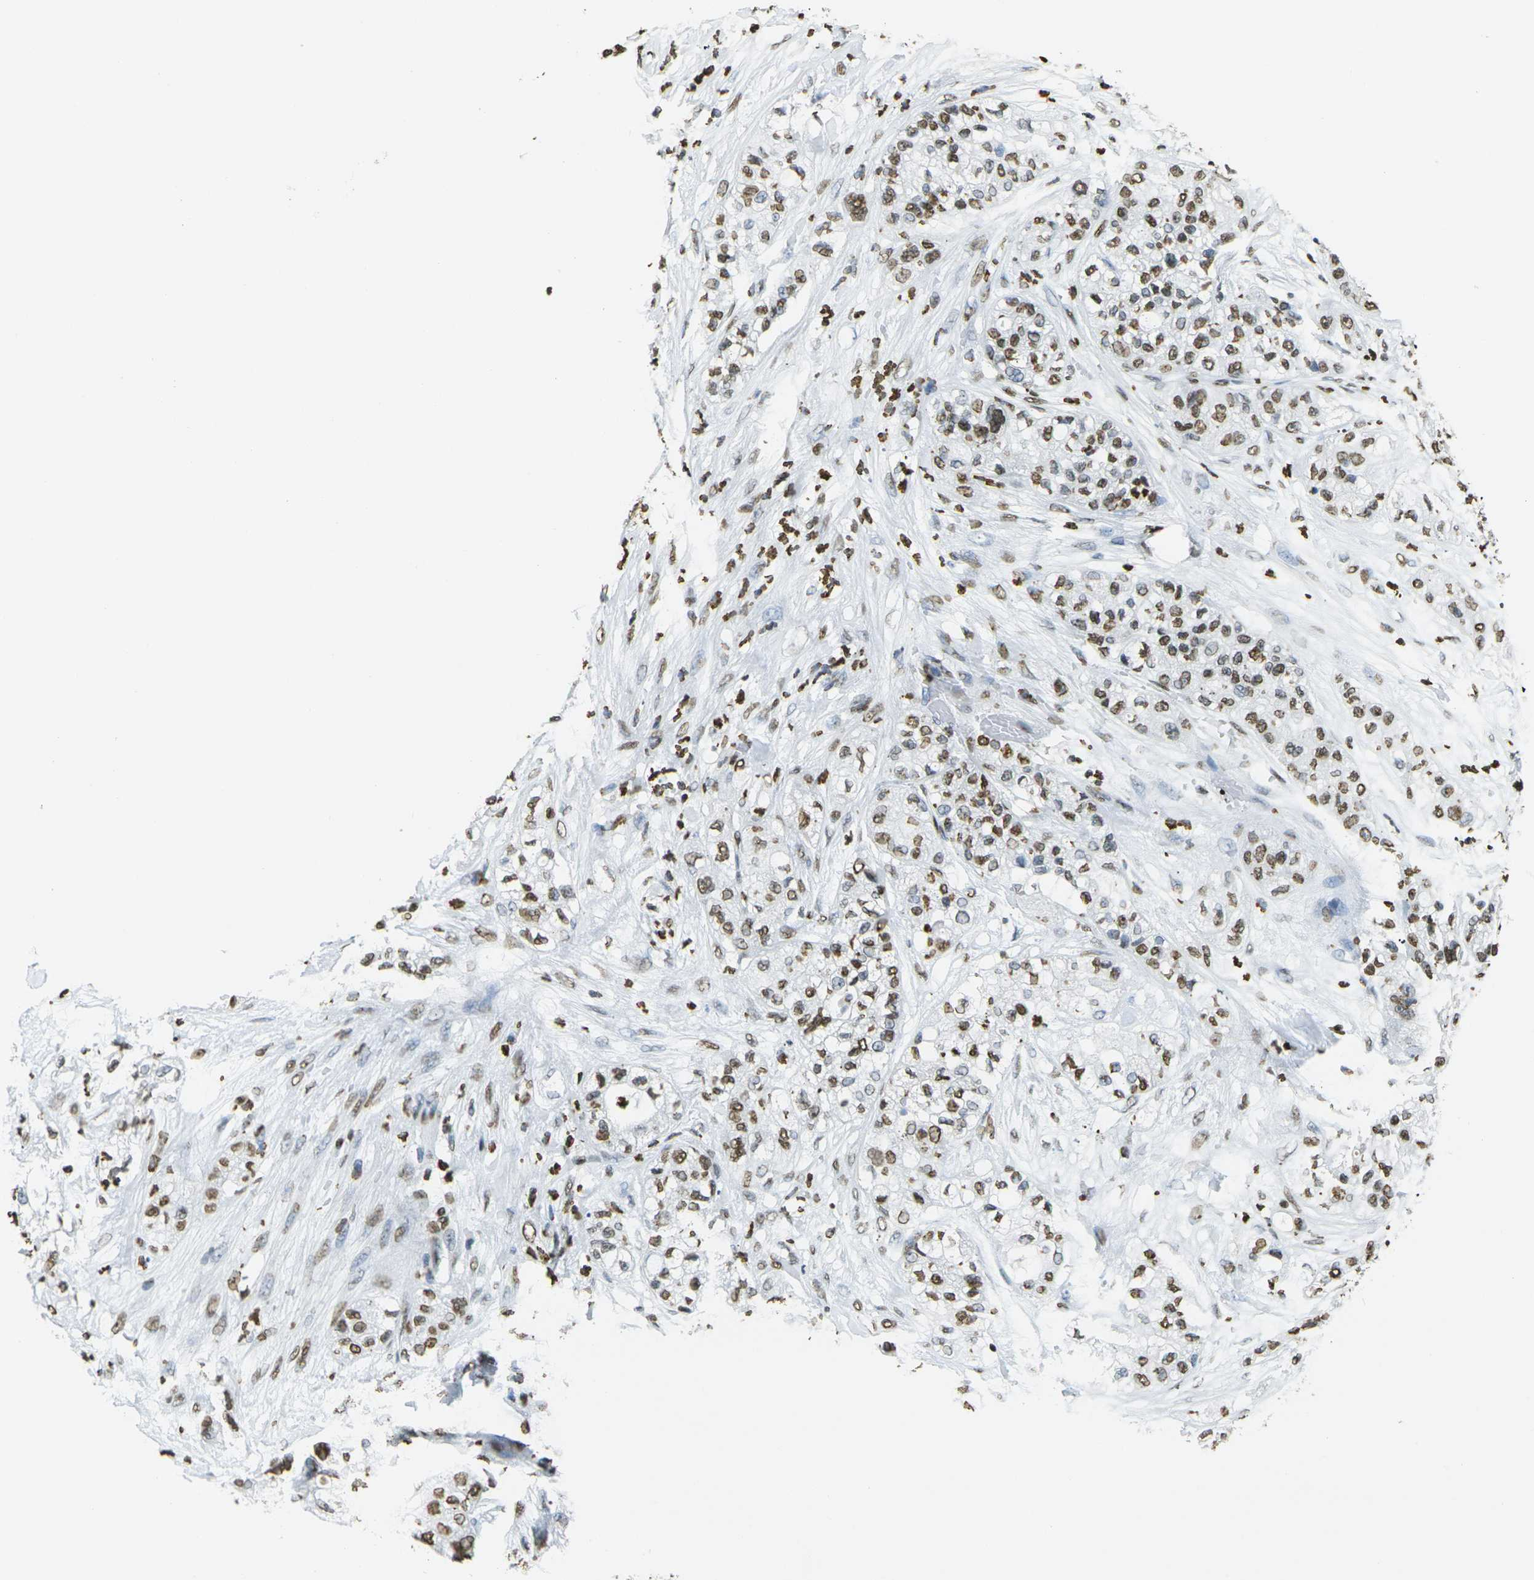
{"staining": {"intensity": "strong", "quantity": "25%-75%", "location": "nuclear"}, "tissue": "pancreatic cancer", "cell_type": "Tumor cells", "image_type": "cancer", "snomed": [{"axis": "morphology", "description": "Adenocarcinoma, NOS"}, {"axis": "topography", "description": "Pancreas"}], "caption": "Adenocarcinoma (pancreatic) stained for a protein (brown) shows strong nuclear positive positivity in approximately 25%-75% of tumor cells.", "gene": "DRAXIN", "patient": {"sex": "female", "age": 78}}